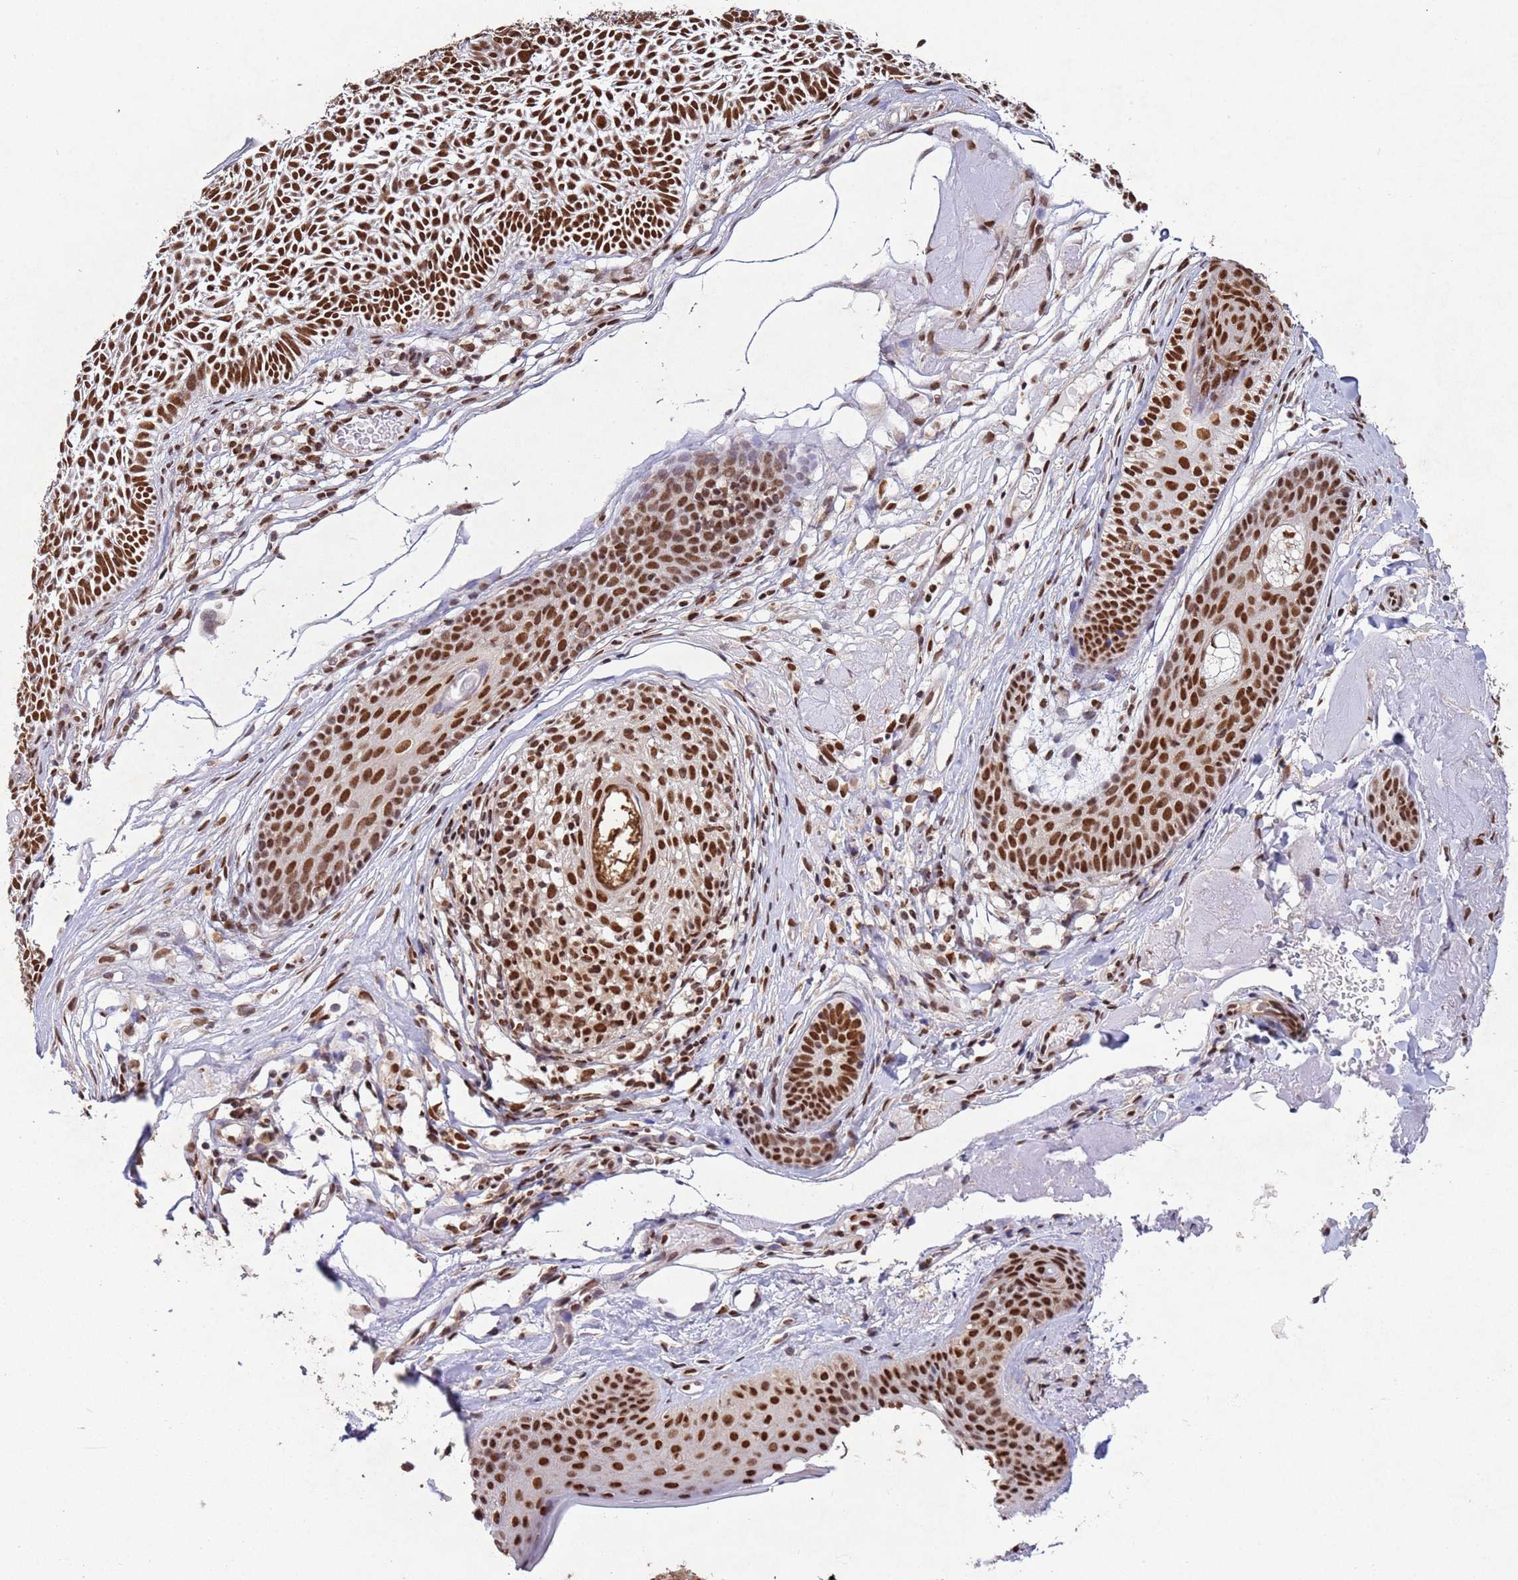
{"staining": {"intensity": "strong", "quantity": ">75%", "location": "nuclear"}, "tissue": "skin cancer", "cell_type": "Tumor cells", "image_type": "cancer", "snomed": [{"axis": "morphology", "description": "Basal cell carcinoma"}, {"axis": "topography", "description": "Skin"}], "caption": "A brown stain shows strong nuclear staining of a protein in human skin basal cell carcinoma tumor cells. The protein is stained brown, and the nuclei are stained in blue (DAB (3,3'-diaminobenzidine) IHC with brightfield microscopy, high magnification).", "gene": "ESF1", "patient": {"sex": "male", "age": 69}}